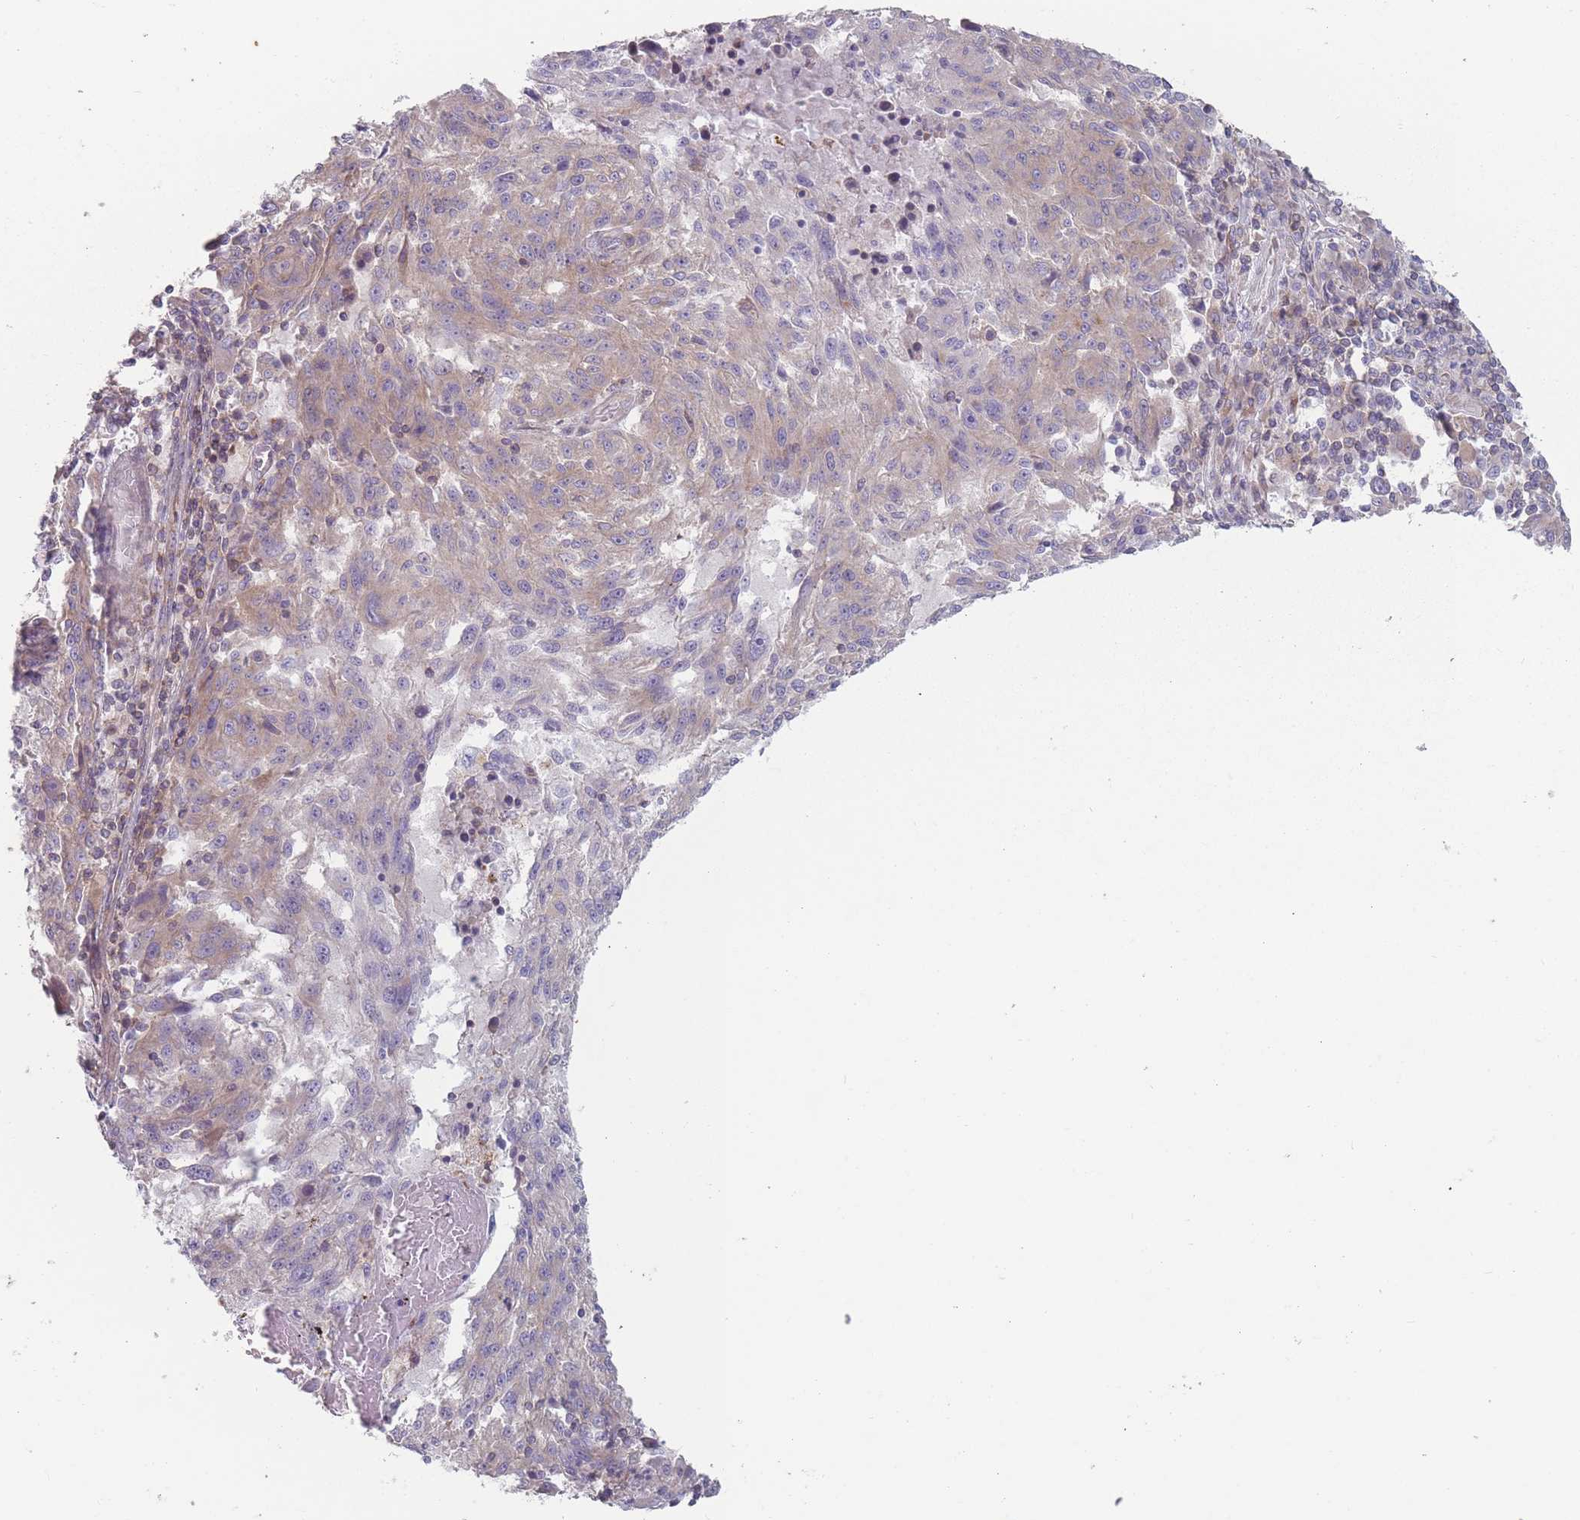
{"staining": {"intensity": "weak", "quantity": "<25%", "location": "cytoplasmic/membranous"}, "tissue": "melanoma", "cell_type": "Tumor cells", "image_type": "cancer", "snomed": [{"axis": "morphology", "description": "Malignant melanoma, NOS"}, {"axis": "topography", "description": "Skin"}], "caption": "A high-resolution photomicrograph shows immunohistochemistry staining of malignant melanoma, which demonstrates no significant expression in tumor cells.", "gene": "HSBP1L1", "patient": {"sex": "male", "age": 53}}